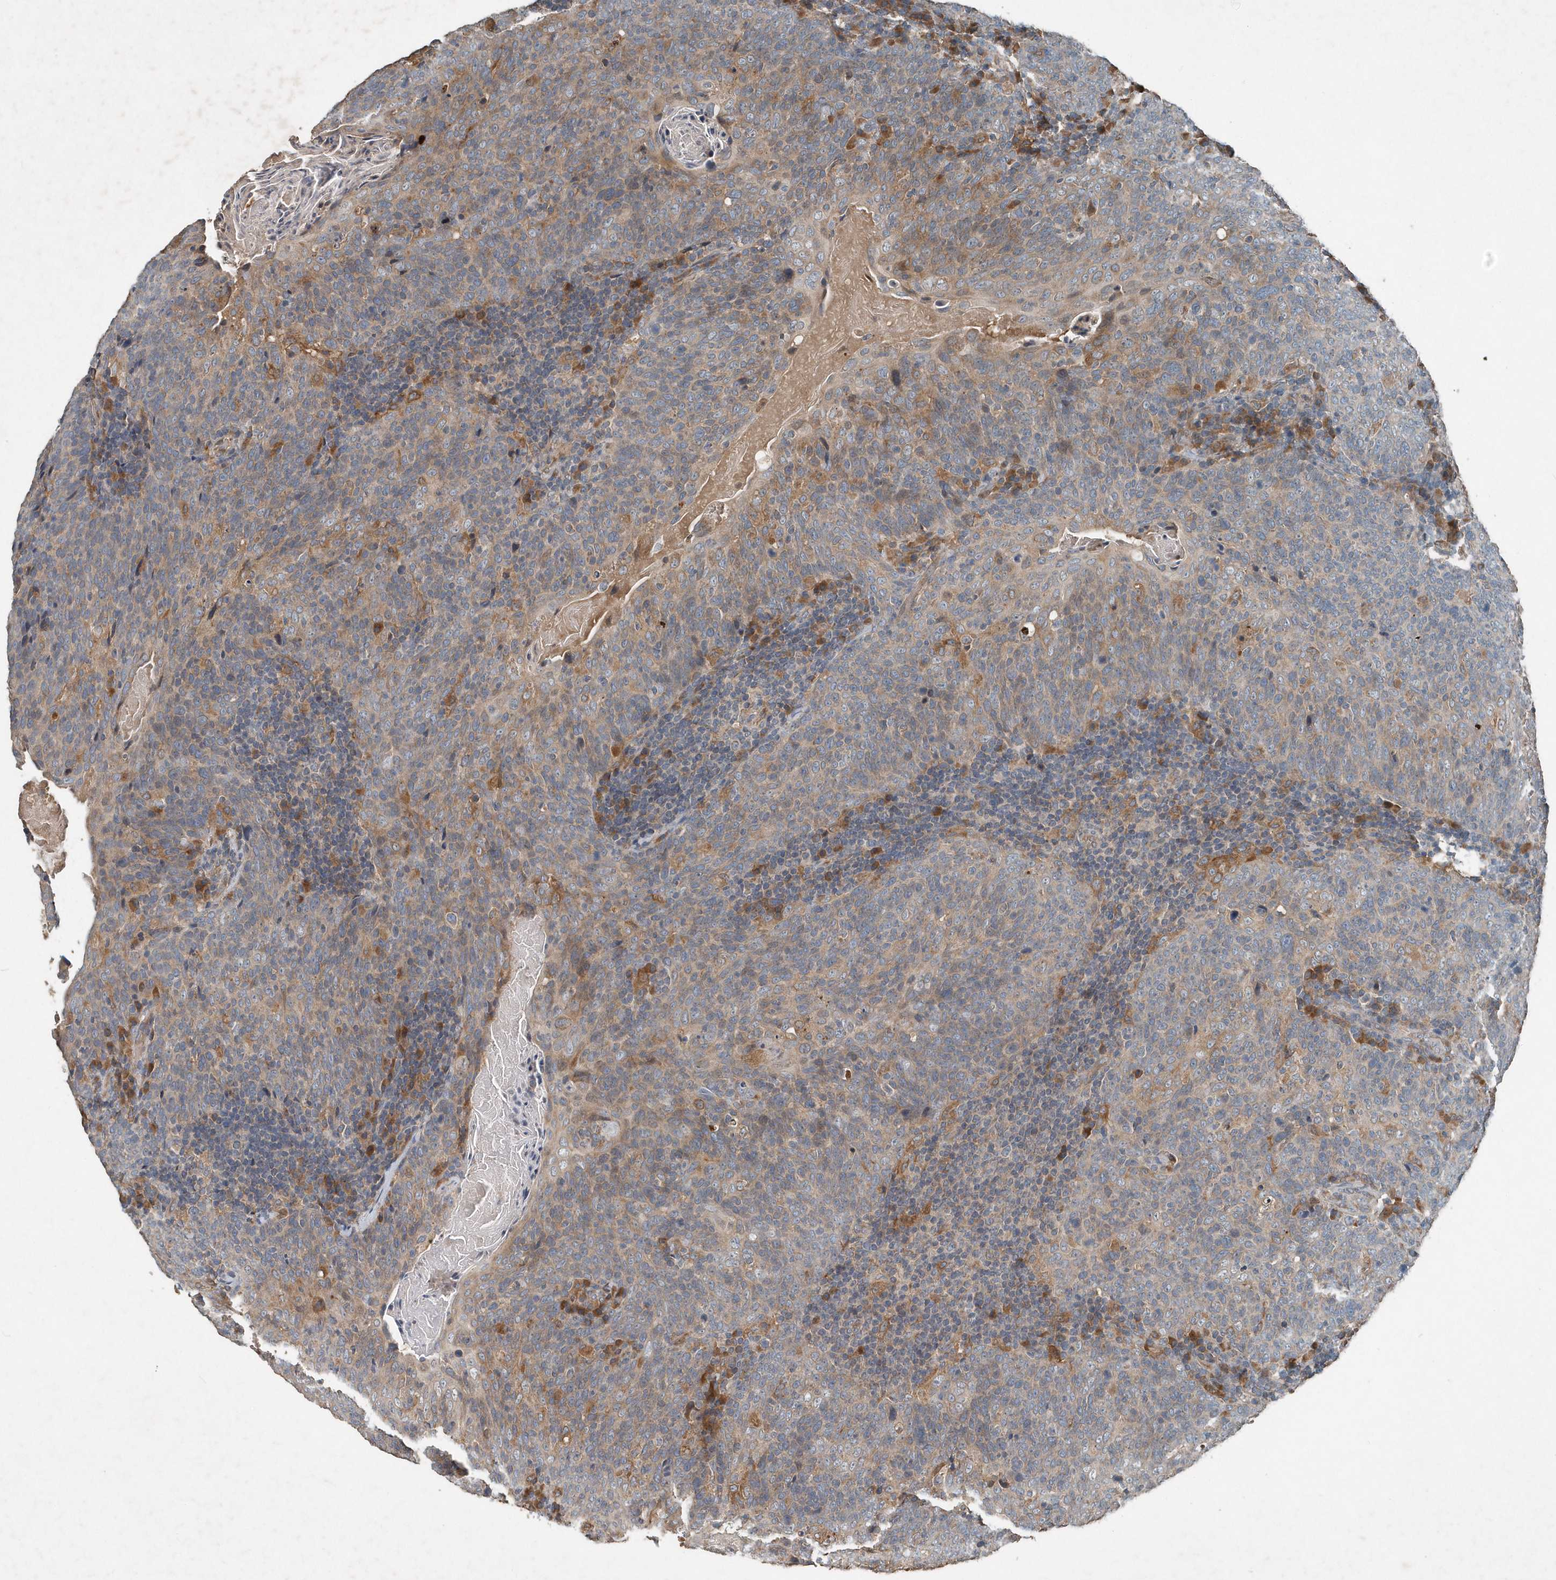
{"staining": {"intensity": "weak", "quantity": "25%-75%", "location": "cytoplasmic/membranous"}, "tissue": "head and neck cancer", "cell_type": "Tumor cells", "image_type": "cancer", "snomed": [{"axis": "morphology", "description": "Squamous cell carcinoma, NOS"}, {"axis": "morphology", "description": "Squamous cell carcinoma, metastatic, NOS"}, {"axis": "topography", "description": "Lymph node"}, {"axis": "topography", "description": "Head-Neck"}], "caption": "Head and neck squamous cell carcinoma tissue shows weak cytoplasmic/membranous positivity in about 25%-75% of tumor cells, visualized by immunohistochemistry.", "gene": "SCFD2", "patient": {"sex": "male", "age": 62}}